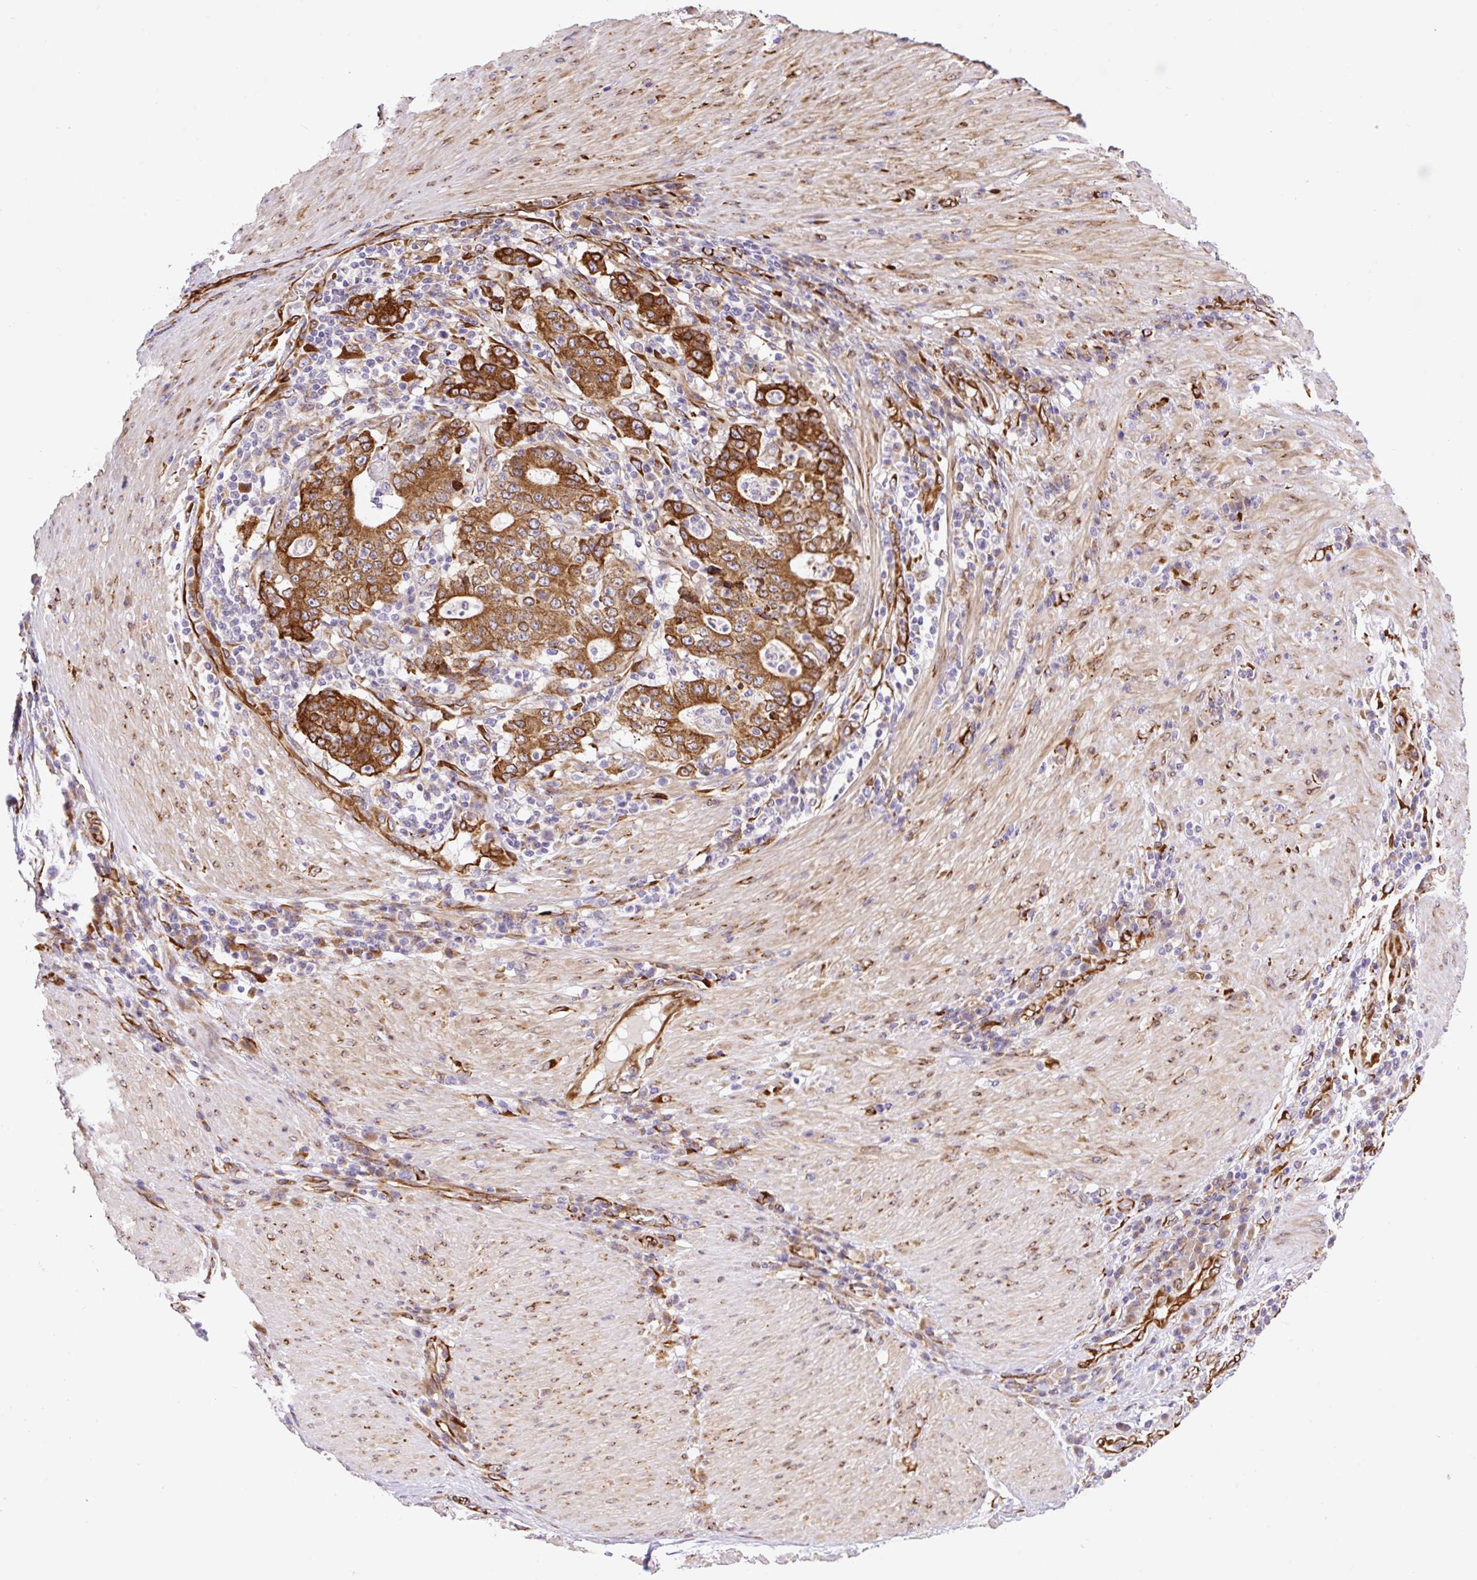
{"staining": {"intensity": "strong", "quantity": ">75%", "location": "cytoplasmic/membranous"}, "tissue": "stomach cancer", "cell_type": "Tumor cells", "image_type": "cancer", "snomed": [{"axis": "morphology", "description": "Normal tissue, NOS"}, {"axis": "morphology", "description": "Adenocarcinoma, NOS"}, {"axis": "topography", "description": "Stomach, upper"}, {"axis": "topography", "description": "Stomach"}], "caption": "Protein staining reveals strong cytoplasmic/membranous staining in approximately >75% of tumor cells in stomach adenocarcinoma. Ihc stains the protein of interest in brown and the nuclei are stained blue.", "gene": "RAB30", "patient": {"sex": "male", "age": 59}}